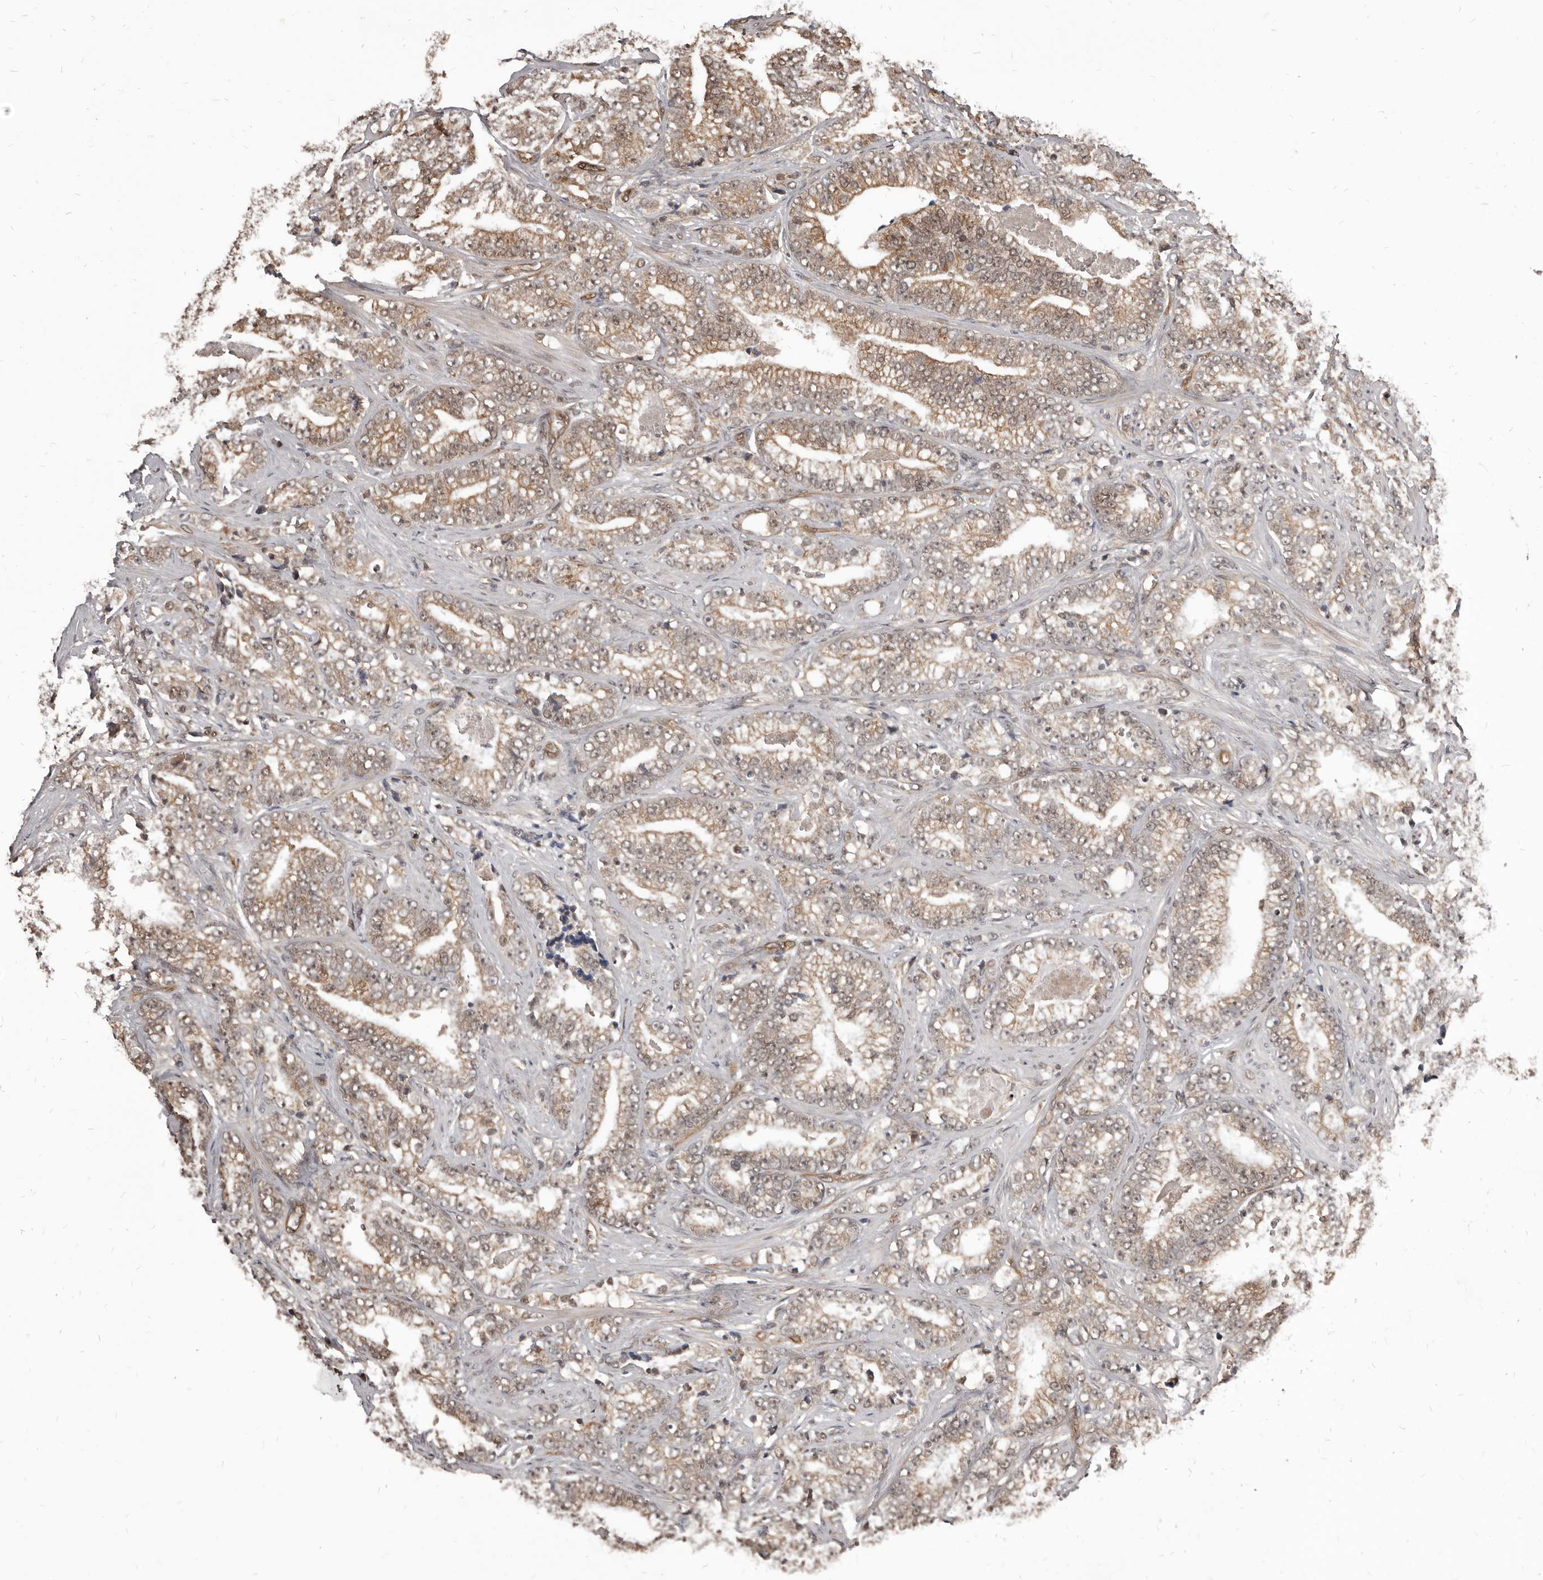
{"staining": {"intensity": "weak", "quantity": ">75%", "location": "cytoplasmic/membranous,nuclear"}, "tissue": "prostate cancer", "cell_type": "Tumor cells", "image_type": "cancer", "snomed": [{"axis": "morphology", "description": "Adenocarcinoma, High grade"}, {"axis": "topography", "description": "Prostate and seminal vesicle, NOS"}], "caption": "Human prostate cancer (high-grade adenocarcinoma) stained with a brown dye shows weak cytoplasmic/membranous and nuclear positive positivity in about >75% of tumor cells.", "gene": "ADAMTS20", "patient": {"sex": "male", "age": 67}}